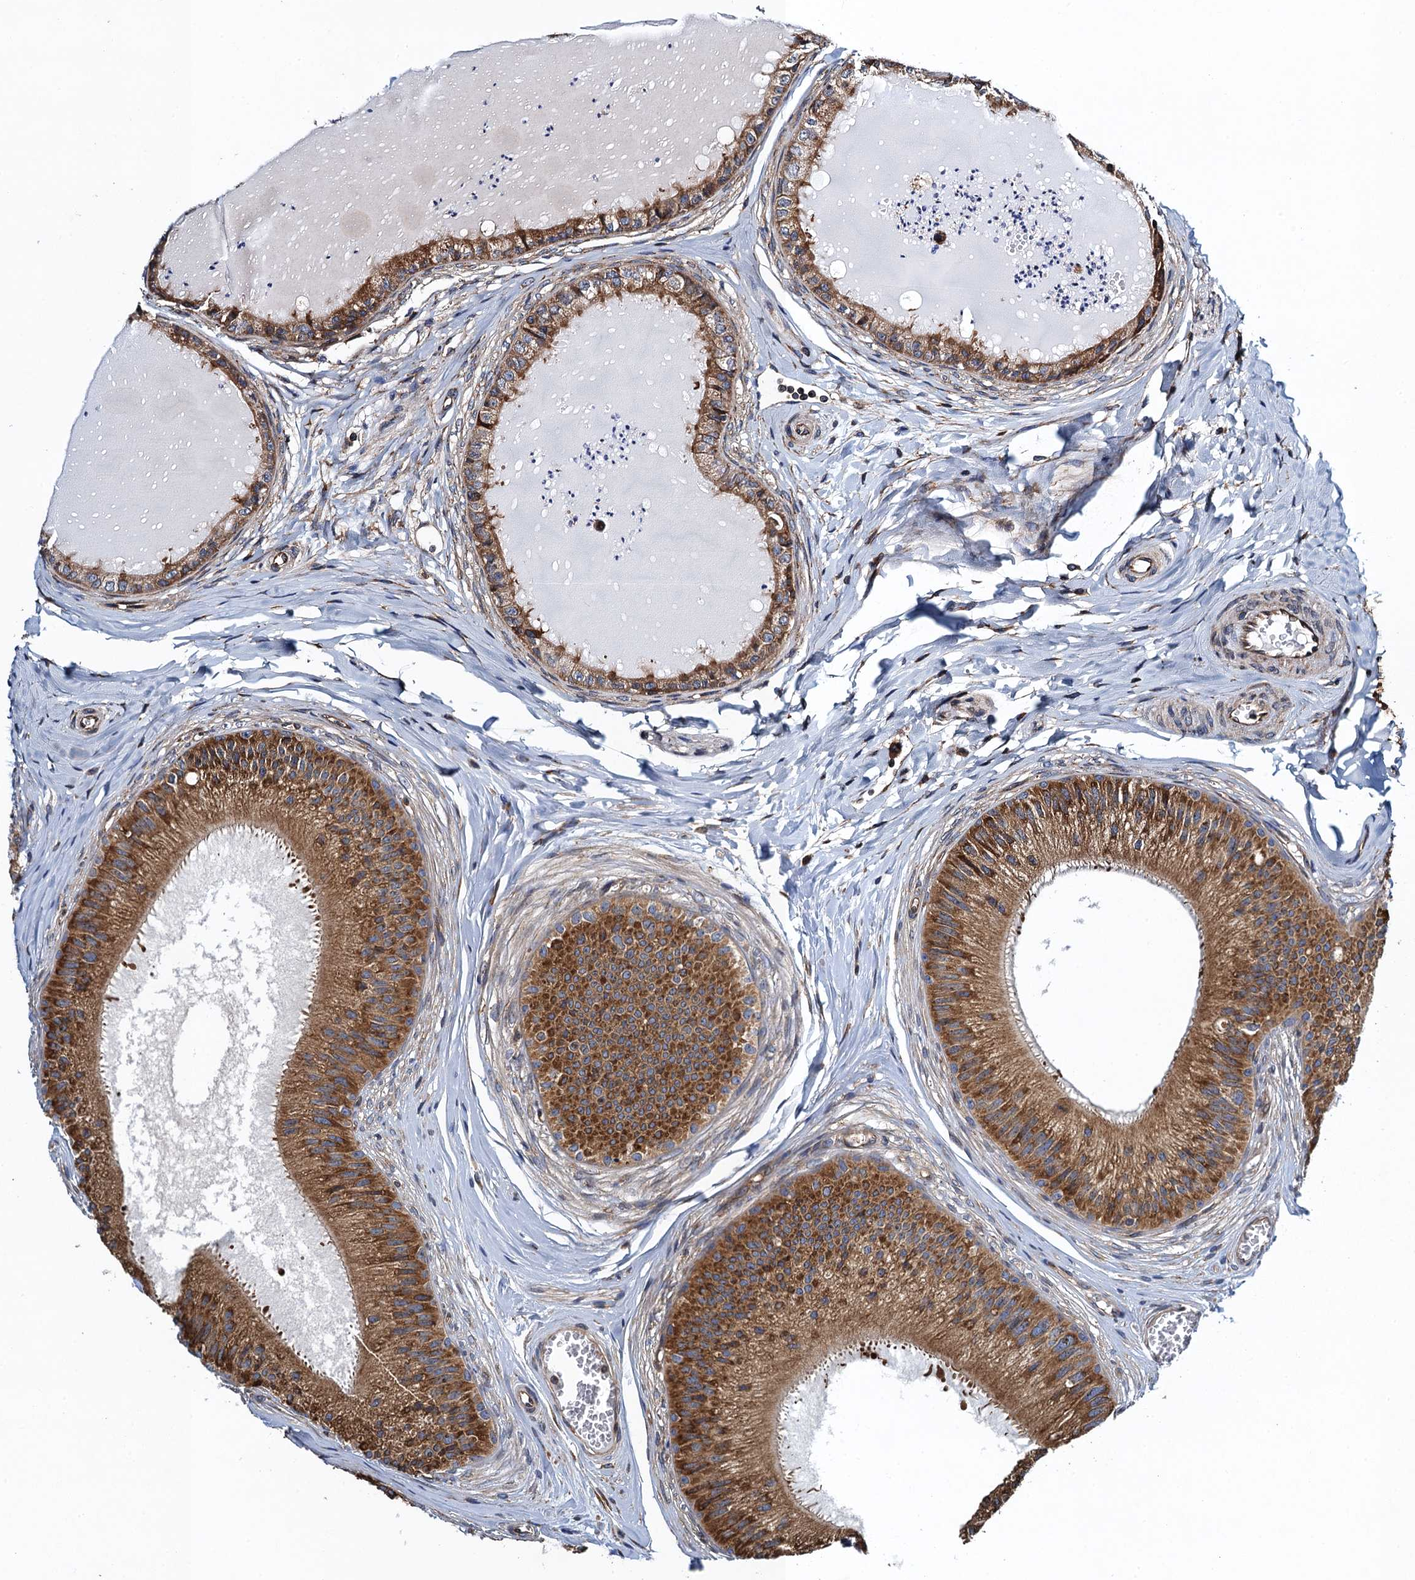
{"staining": {"intensity": "strong", "quantity": ">75%", "location": "cytoplasmic/membranous"}, "tissue": "epididymis", "cell_type": "Glandular cells", "image_type": "normal", "snomed": [{"axis": "morphology", "description": "Normal tissue, NOS"}, {"axis": "topography", "description": "Epididymis"}], "caption": "Immunohistochemical staining of unremarkable human epididymis exhibits strong cytoplasmic/membranous protein positivity in about >75% of glandular cells.", "gene": "MDM1", "patient": {"sex": "male", "age": 31}}